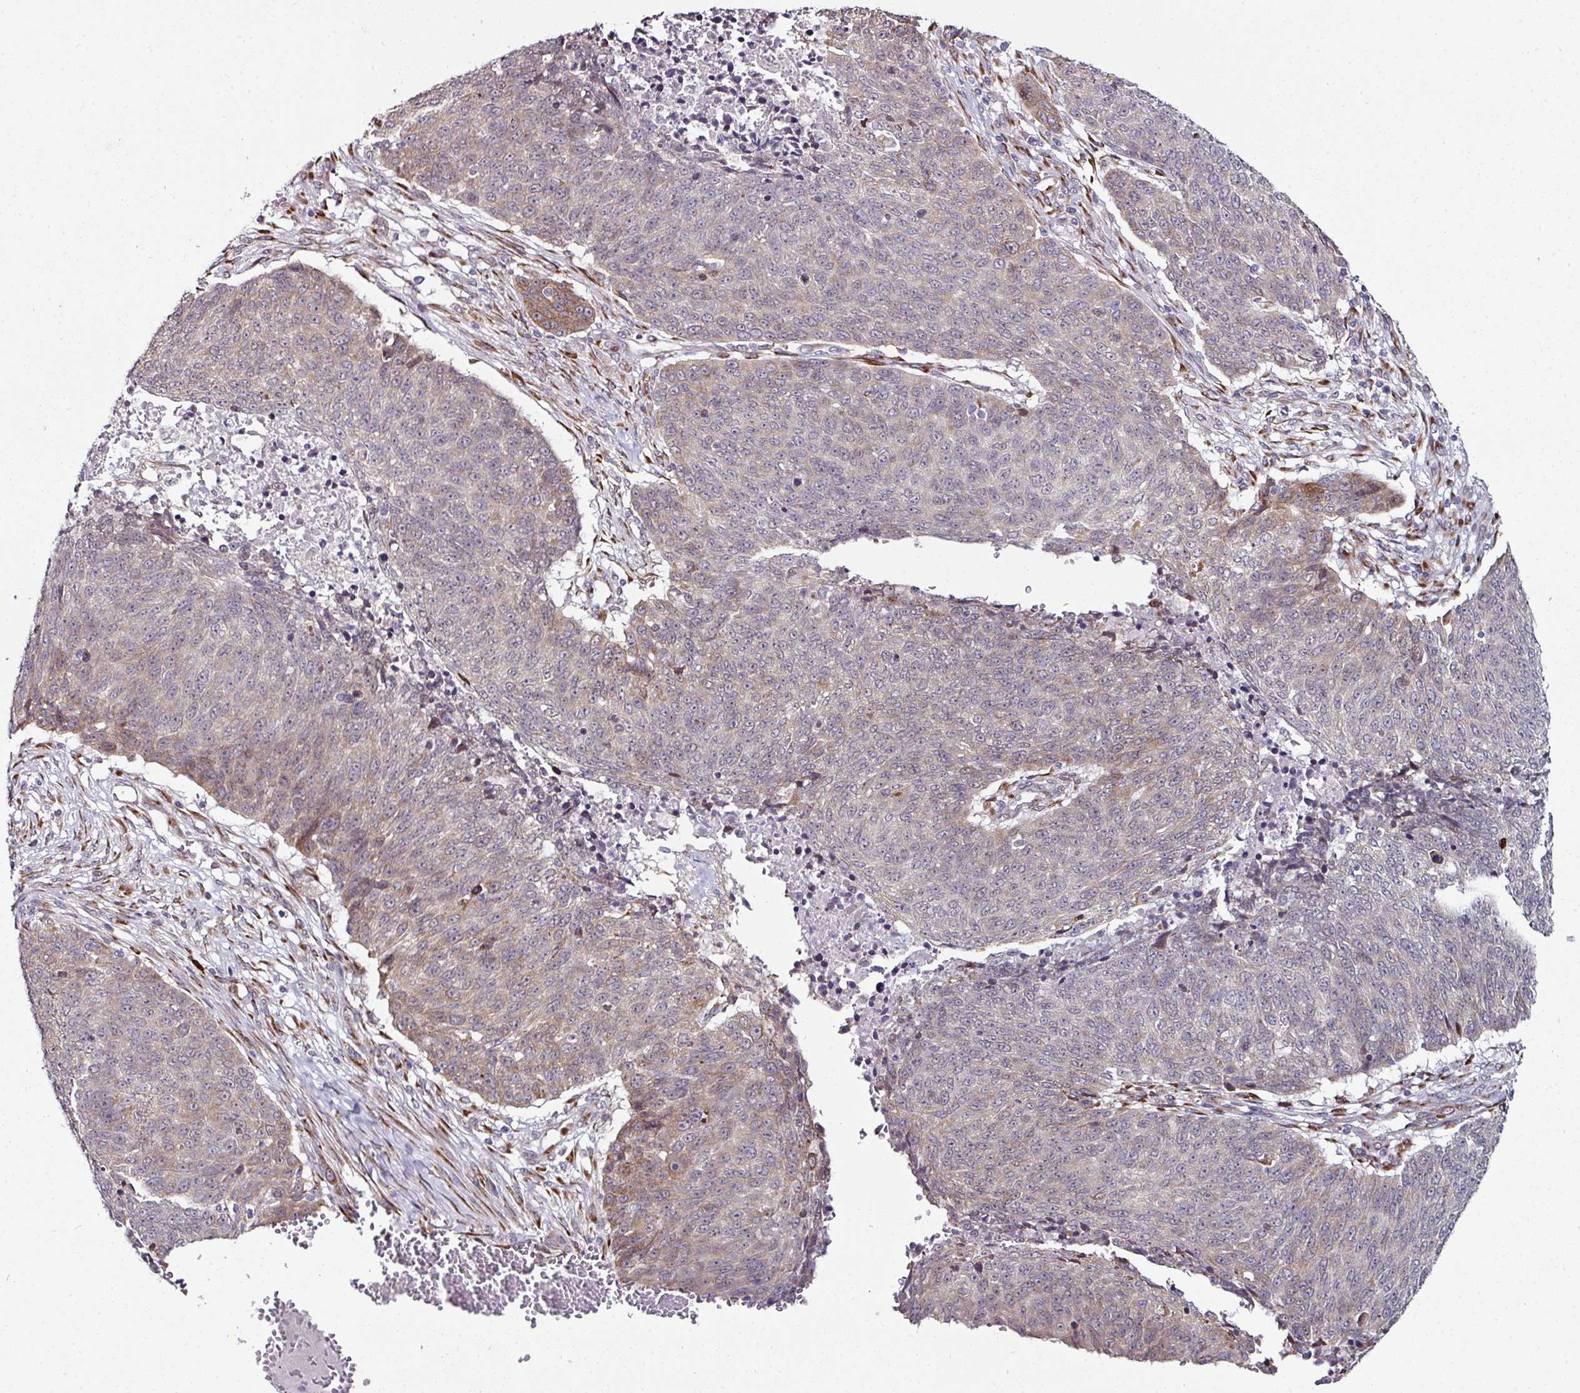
{"staining": {"intensity": "moderate", "quantity": "25%-75%", "location": "cytoplasmic/membranous"}, "tissue": "lung cancer", "cell_type": "Tumor cells", "image_type": "cancer", "snomed": [{"axis": "morphology", "description": "Normal tissue, NOS"}, {"axis": "morphology", "description": "Squamous cell carcinoma, NOS"}, {"axis": "topography", "description": "Lymph node"}, {"axis": "topography", "description": "Lung"}], "caption": "Protein expression analysis of squamous cell carcinoma (lung) demonstrates moderate cytoplasmic/membranous staining in about 25%-75% of tumor cells.", "gene": "APOLD1", "patient": {"sex": "male", "age": 66}}